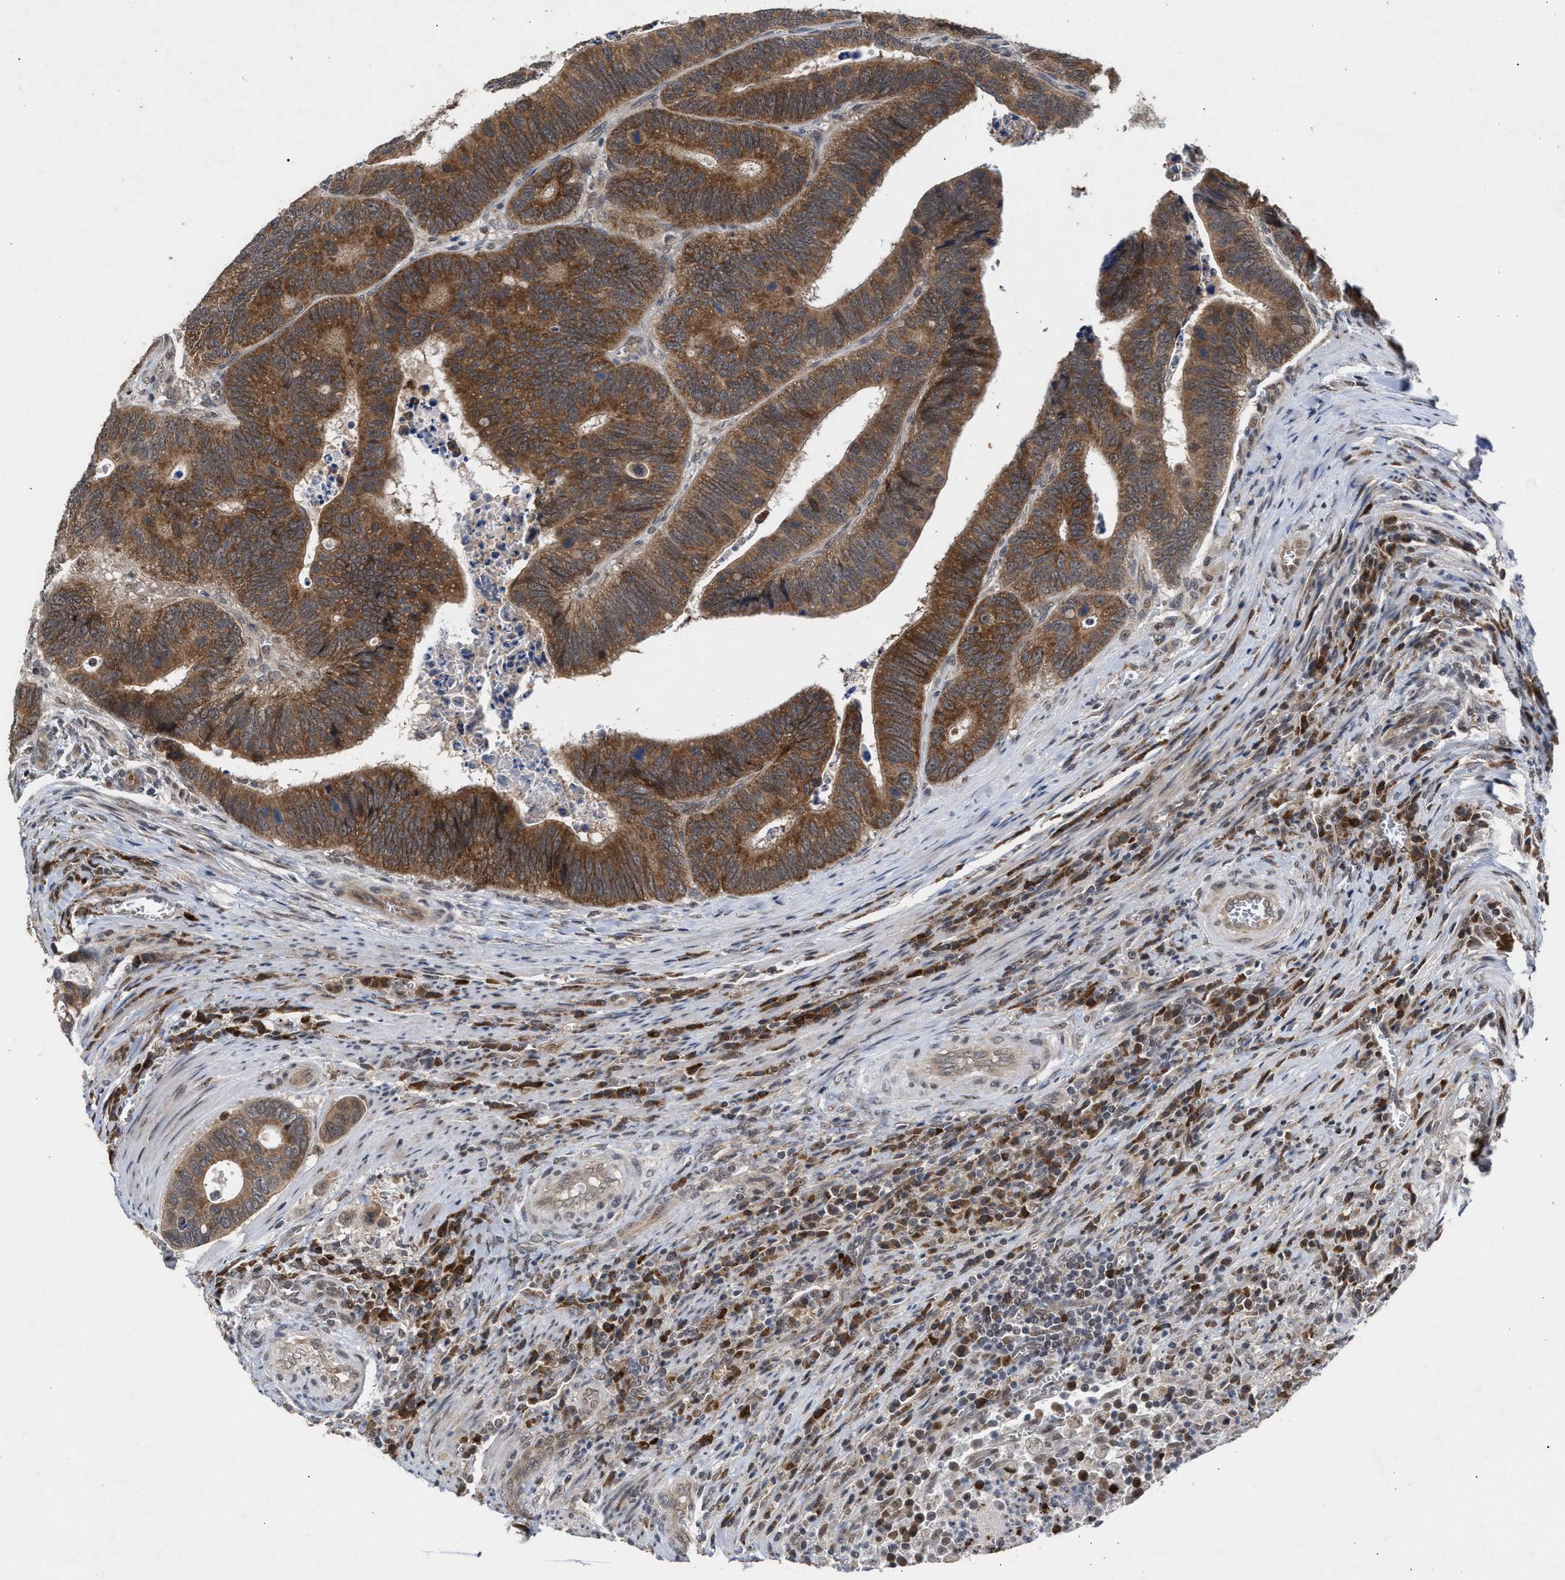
{"staining": {"intensity": "strong", "quantity": ">75%", "location": "cytoplasmic/membranous"}, "tissue": "colorectal cancer", "cell_type": "Tumor cells", "image_type": "cancer", "snomed": [{"axis": "morphology", "description": "Inflammation, NOS"}, {"axis": "morphology", "description": "Adenocarcinoma, NOS"}, {"axis": "topography", "description": "Colon"}], "caption": "High-magnification brightfield microscopy of colorectal adenocarcinoma stained with DAB (brown) and counterstained with hematoxylin (blue). tumor cells exhibit strong cytoplasmic/membranous staining is present in approximately>75% of cells. (DAB (3,3'-diaminobenzidine) = brown stain, brightfield microscopy at high magnification).", "gene": "MKNK2", "patient": {"sex": "male", "age": 72}}